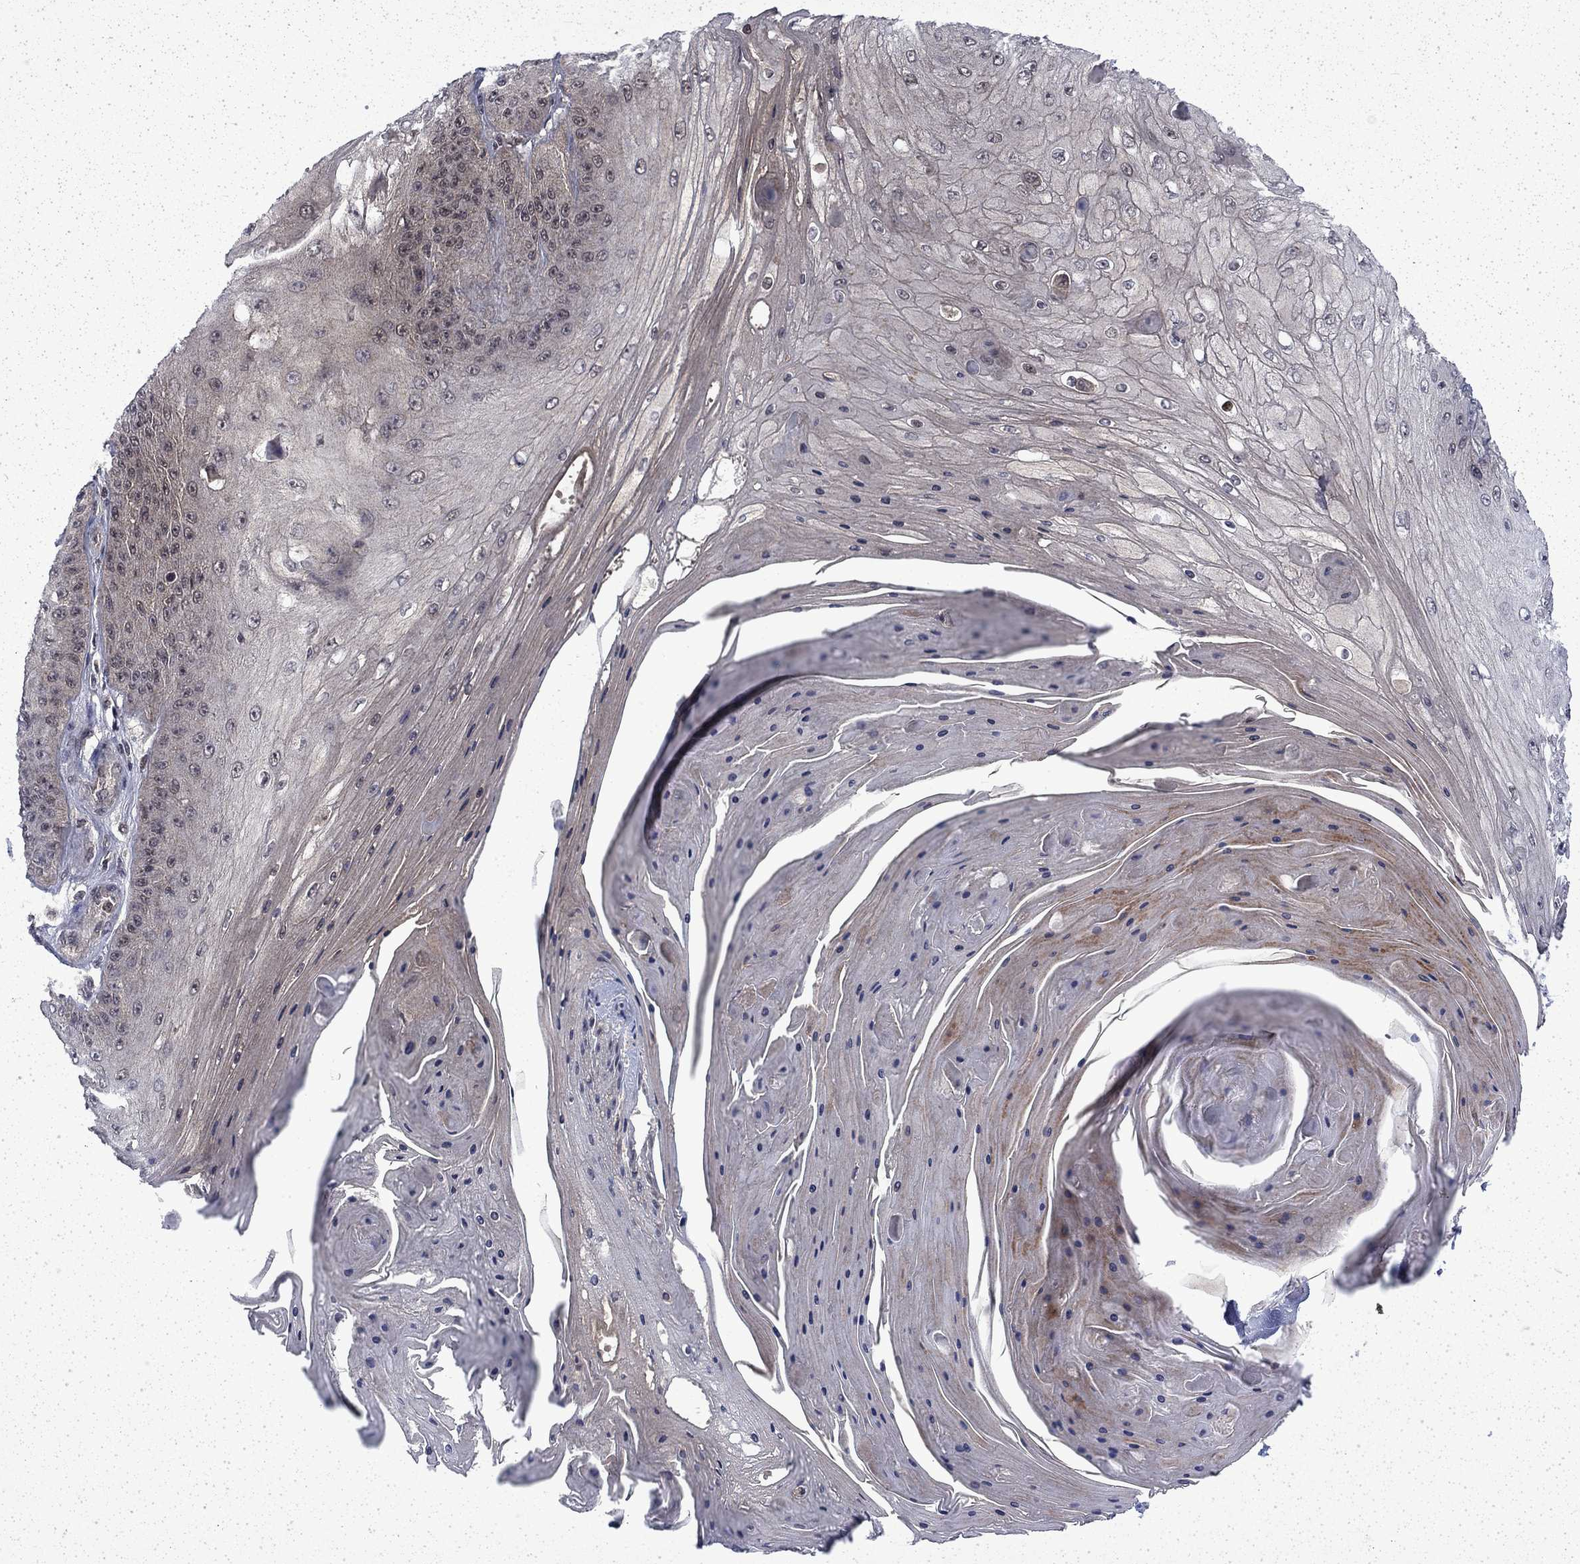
{"staining": {"intensity": "negative", "quantity": "none", "location": "none"}, "tissue": "skin cancer", "cell_type": "Tumor cells", "image_type": "cancer", "snomed": [{"axis": "morphology", "description": "Squamous cell carcinoma, NOS"}, {"axis": "topography", "description": "Skin"}], "caption": "IHC of human squamous cell carcinoma (skin) displays no positivity in tumor cells.", "gene": "CHAT", "patient": {"sex": "male", "age": 70}}